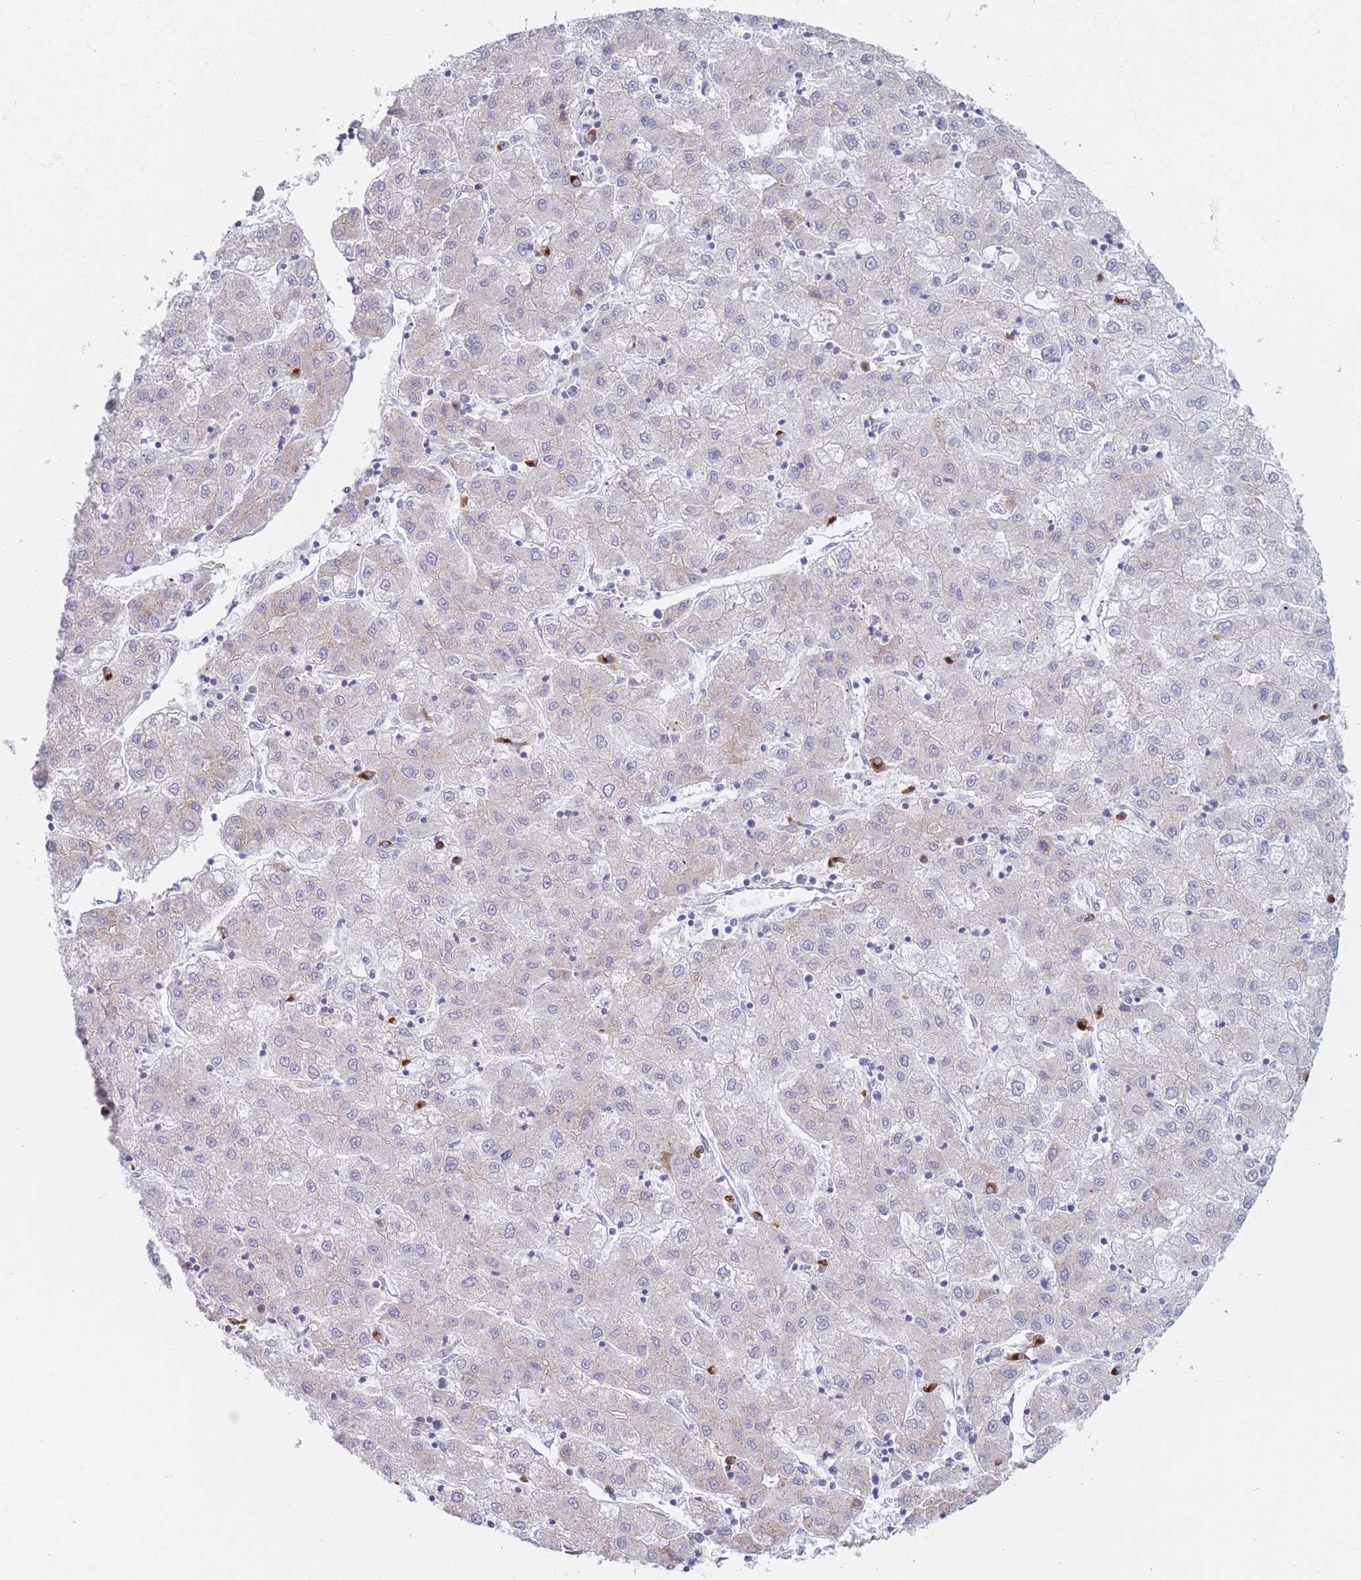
{"staining": {"intensity": "negative", "quantity": "none", "location": "none"}, "tissue": "liver cancer", "cell_type": "Tumor cells", "image_type": "cancer", "snomed": [{"axis": "morphology", "description": "Carcinoma, Hepatocellular, NOS"}, {"axis": "topography", "description": "Liver"}], "caption": "Immunohistochemistry (IHC) photomicrograph of neoplastic tissue: human liver cancer (hepatocellular carcinoma) stained with DAB (3,3'-diaminobenzidine) exhibits no significant protein positivity in tumor cells. The staining was performed using DAB to visualize the protein expression in brown, while the nuclei were stained in blue with hematoxylin (Magnification: 20x).", "gene": "MRPL30", "patient": {"sex": "male", "age": 72}}